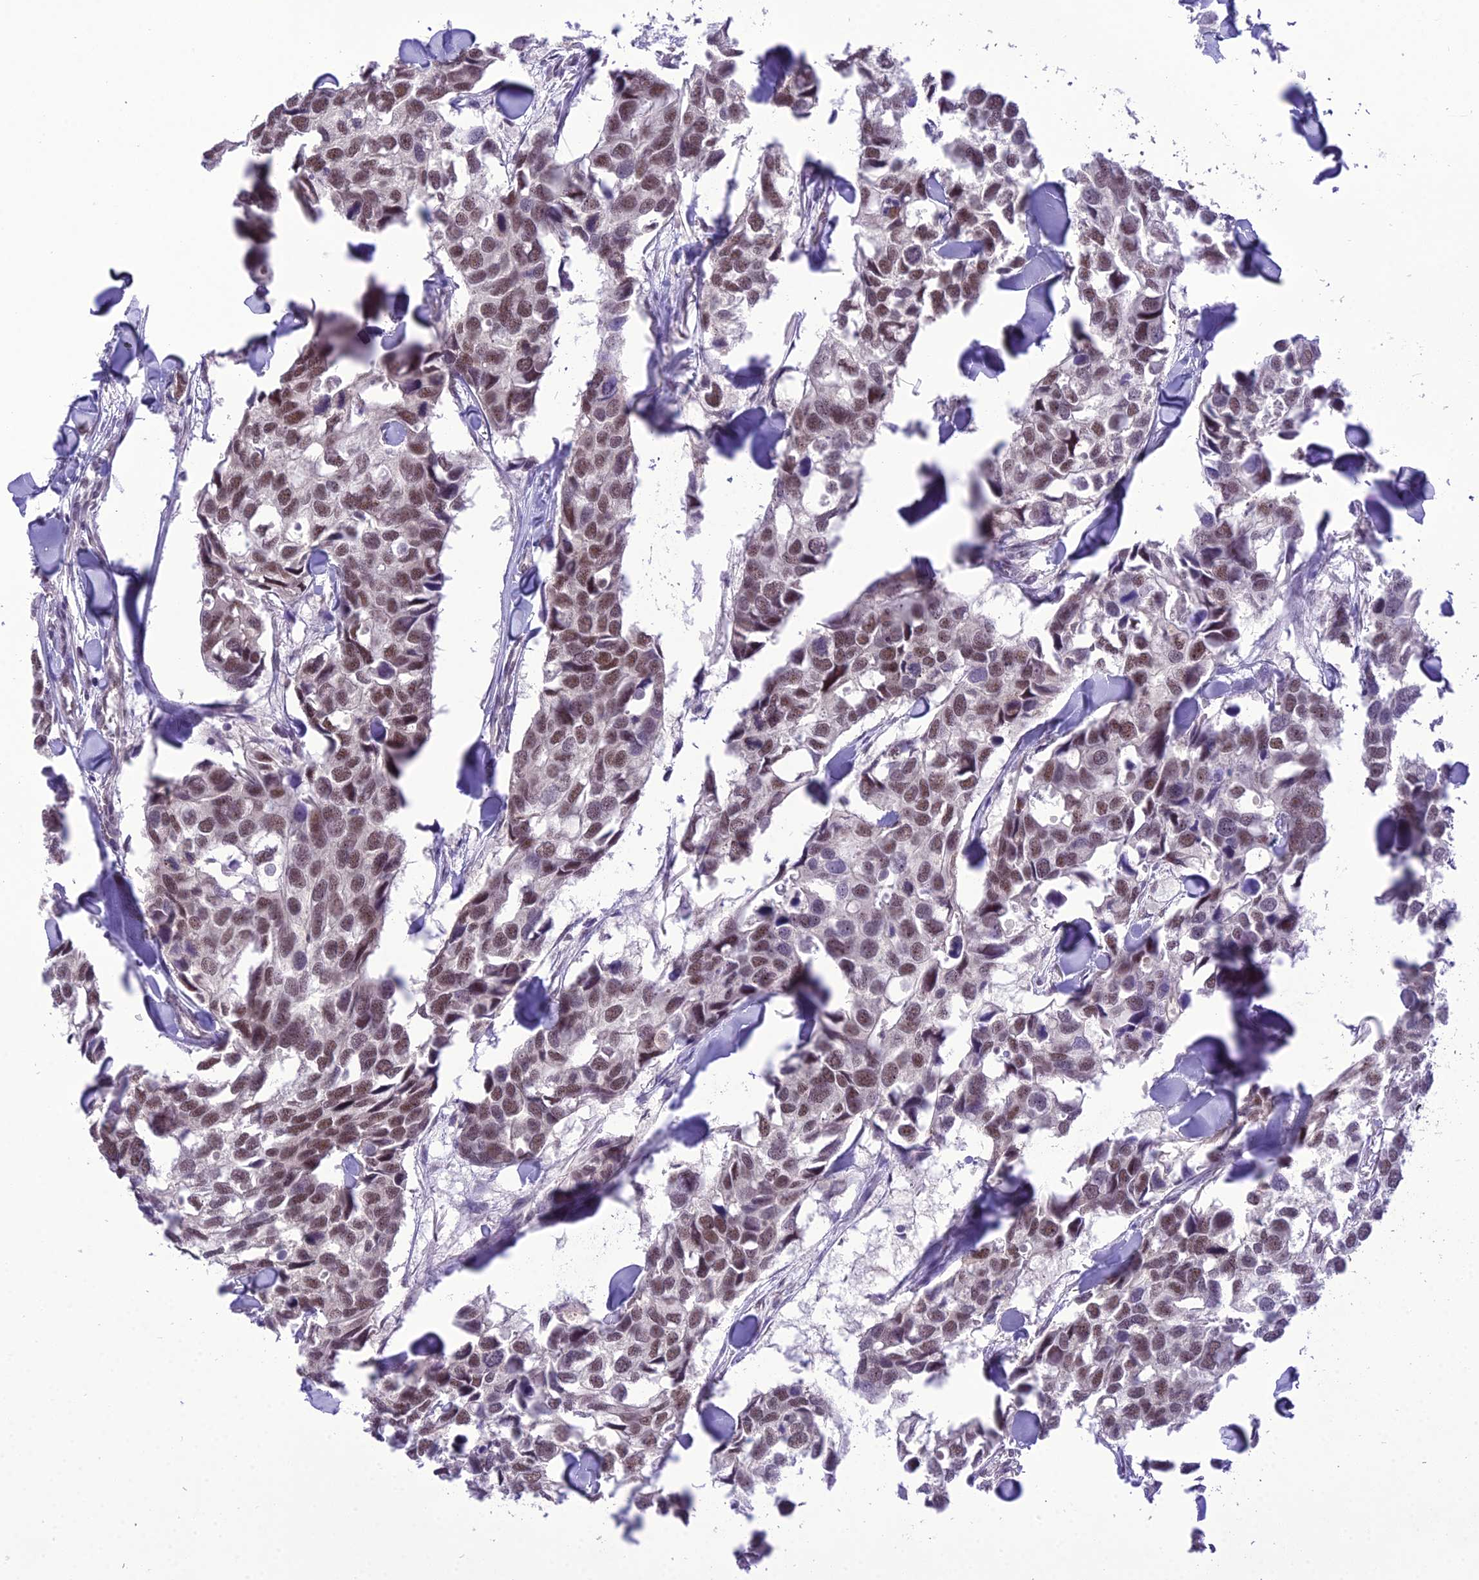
{"staining": {"intensity": "moderate", "quantity": ">75%", "location": "nuclear"}, "tissue": "breast cancer", "cell_type": "Tumor cells", "image_type": "cancer", "snomed": [{"axis": "morphology", "description": "Duct carcinoma"}, {"axis": "topography", "description": "Breast"}], "caption": "Protein staining of breast cancer (infiltrating ductal carcinoma) tissue displays moderate nuclear expression in about >75% of tumor cells. (DAB IHC with brightfield microscopy, high magnification).", "gene": "SH3RF3", "patient": {"sex": "female", "age": 83}}